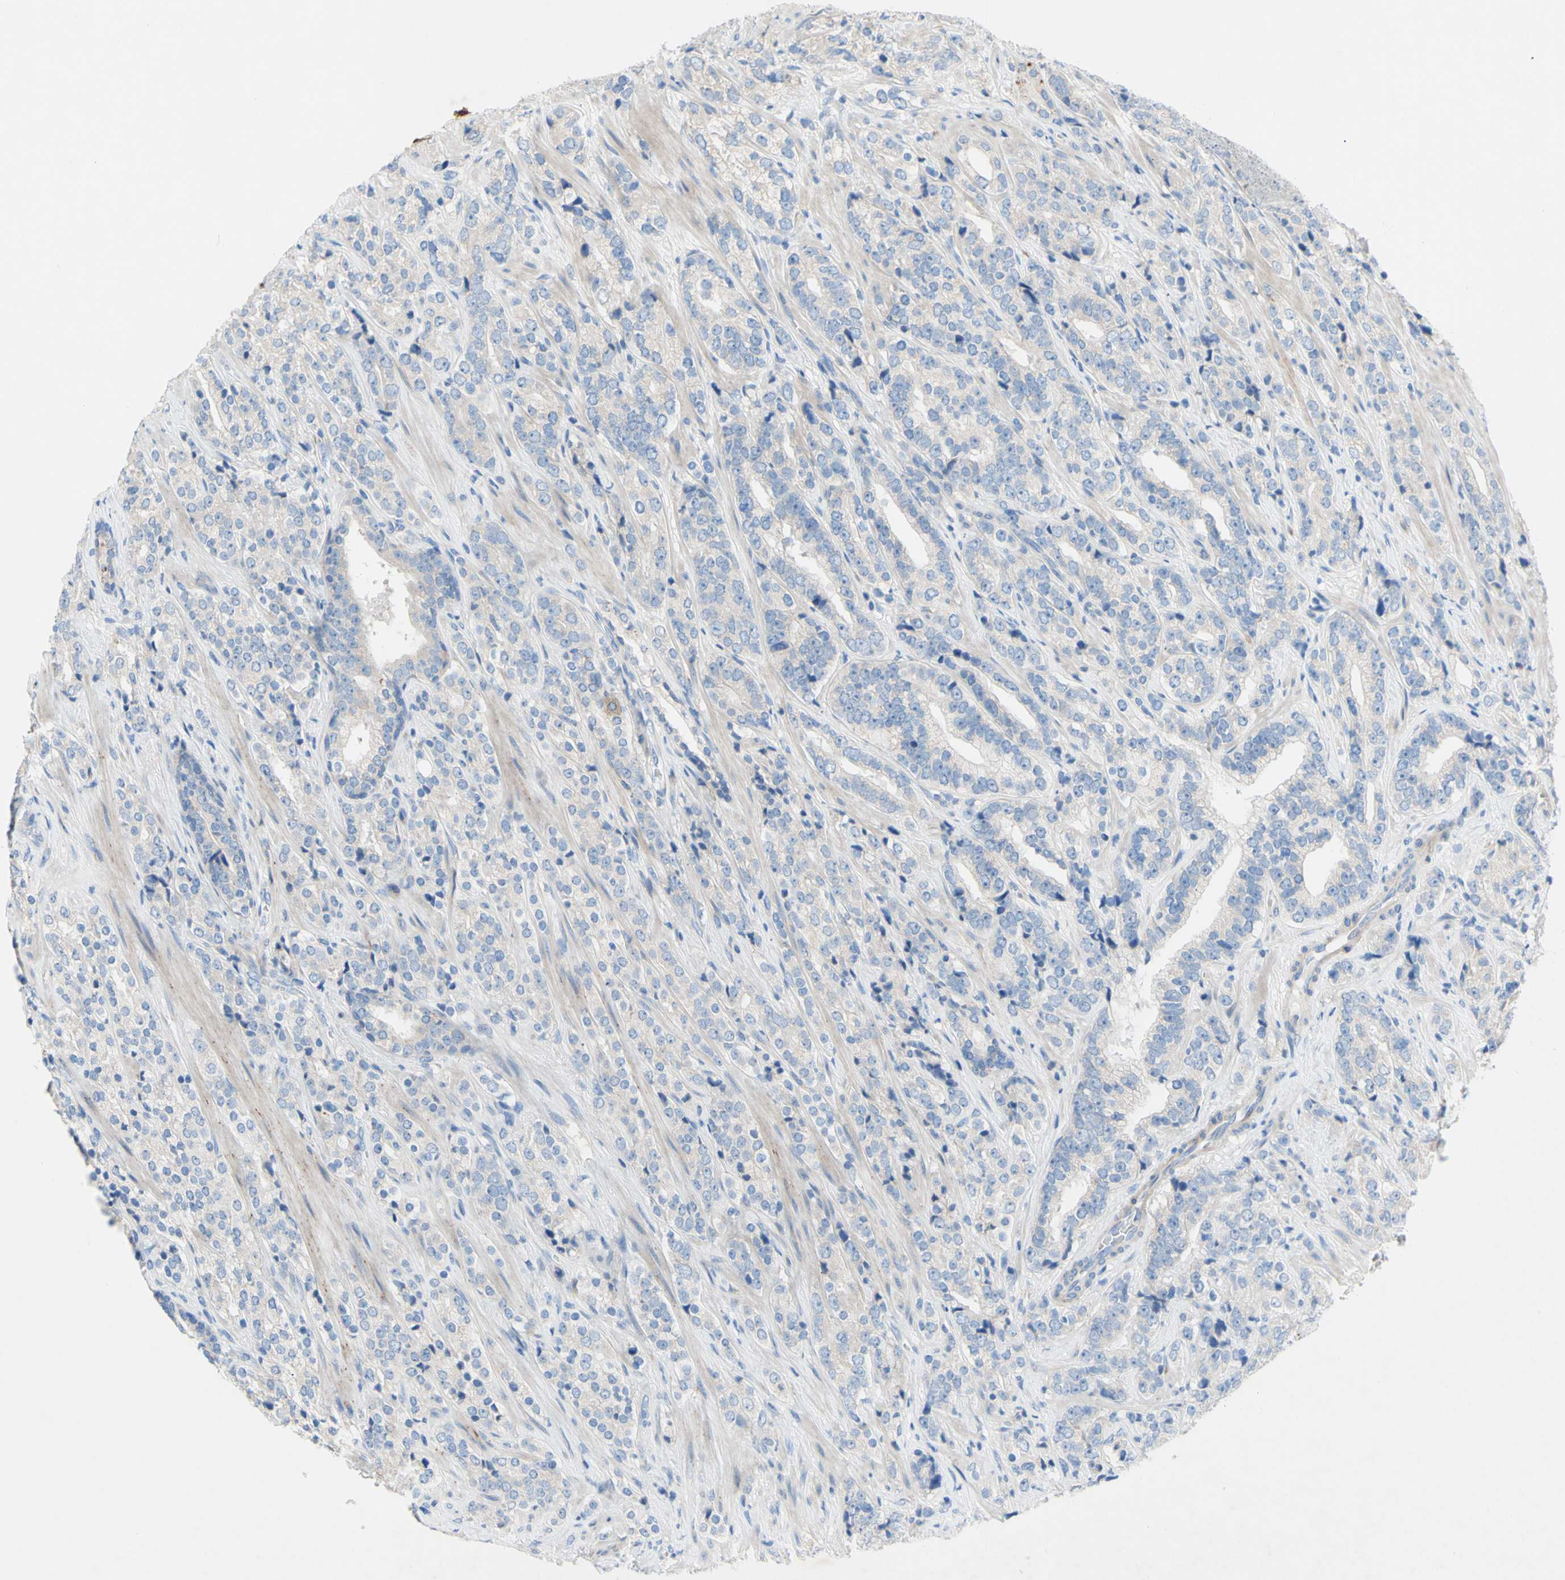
{"staining": {"intensity": "negative", "quantity": "none", "location": "none"}, "tissue": "prostate cancer", "cell_type": "Tumor cells", "image_type": "cancer", "snomed": [{"axis": "morphology", "description": "Adenocarcinoma, High grade"}, {"axis": "topography", "description": "Prostate"}], "caption": "Immunohistochemistry of prostate cancer (adenocarcinoma (high-grade)) shows no expression in tumor cells. (DAB IHC with hematoxylin counter stain).", "gene": "TMIGD2", "patient": {"sex": "male", "age": 71}}